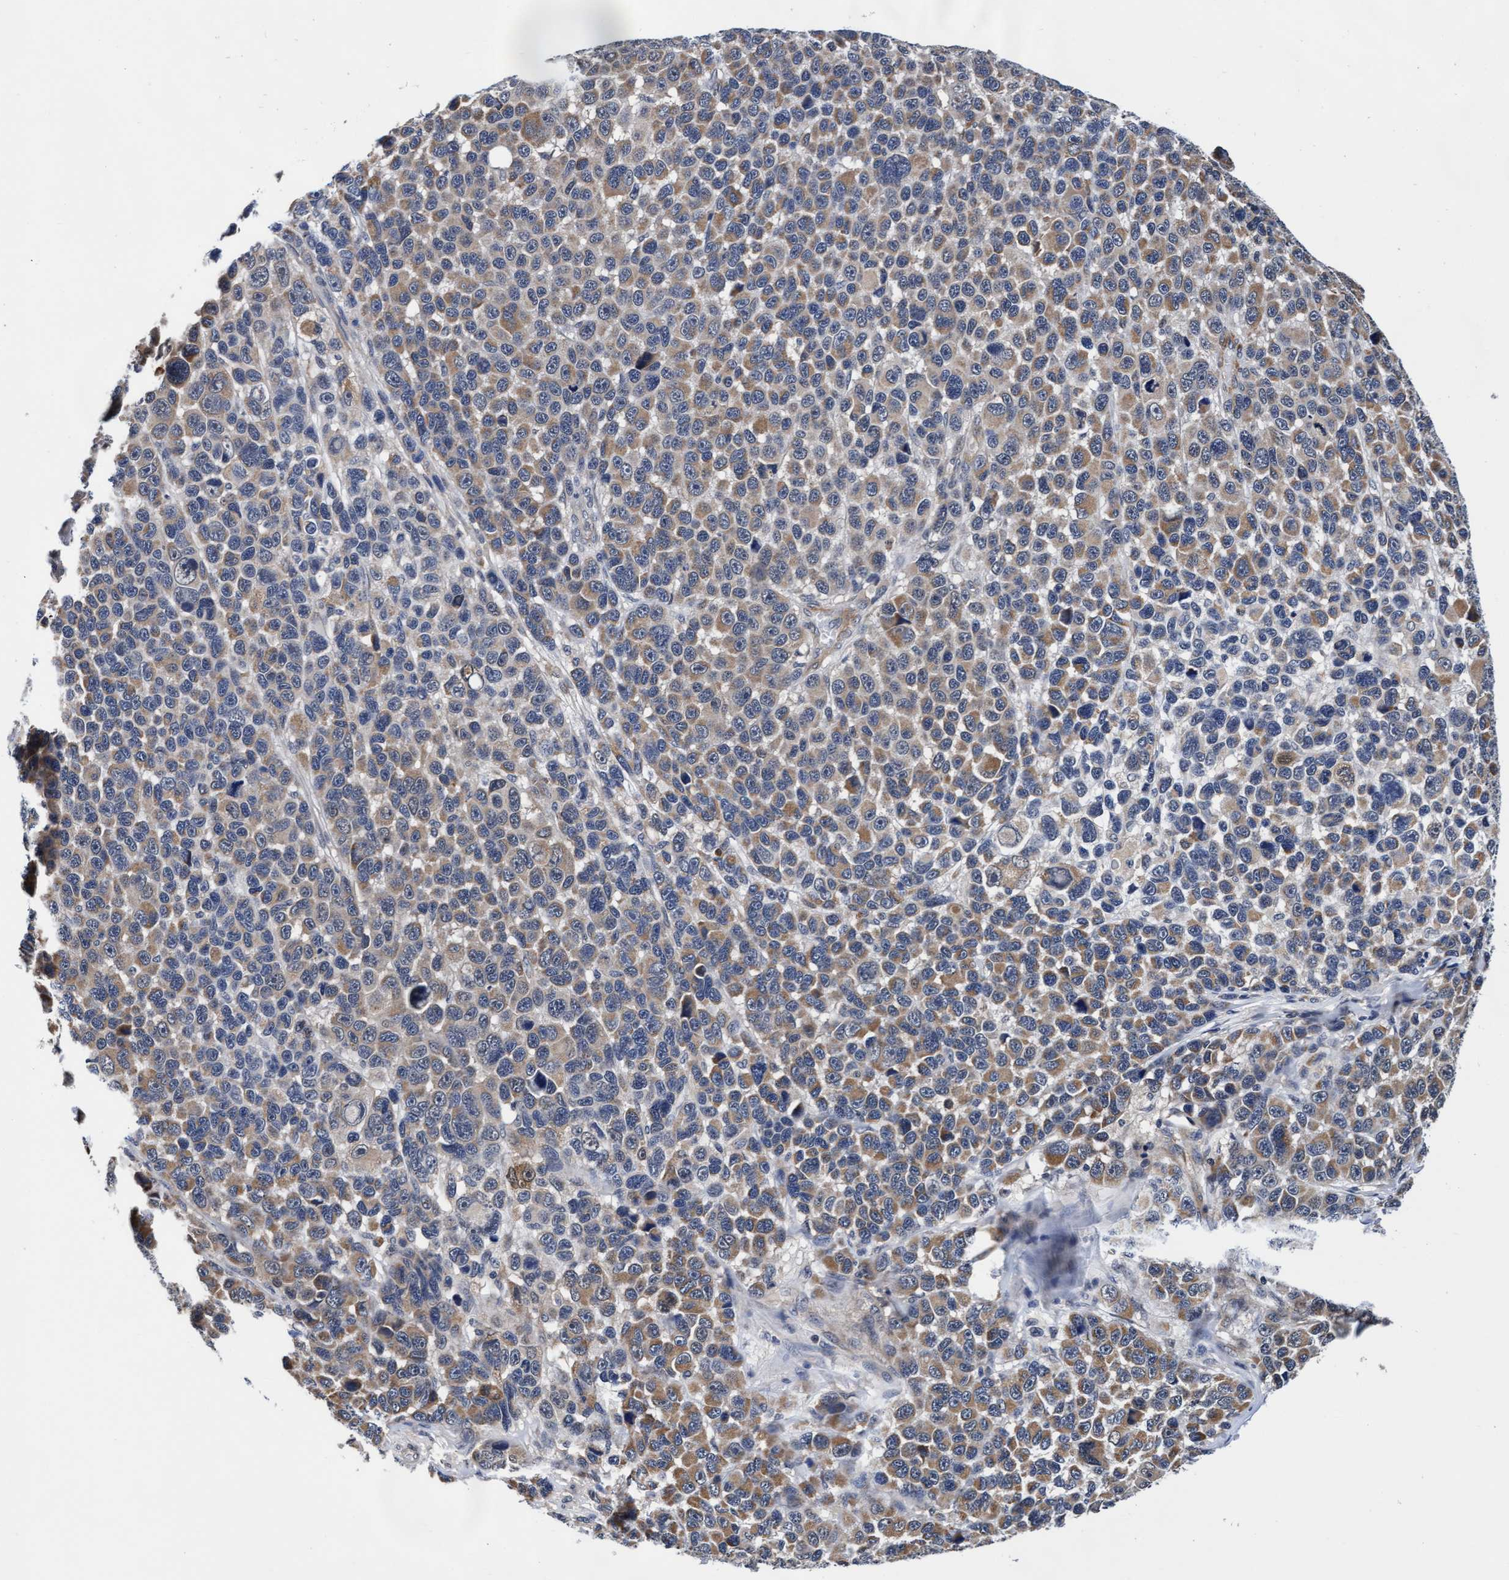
{"staining": {"intensity": "moderate", "quantity": ">75%", "location": "cytoplasmic/membranous"}, "tissue": "melanoma", "cell_type": "Tumor cells", "image_type": "cancer", "snomed": [{"axis": "morphology", "description": "Malignant melanoma, NOS"}, {"axis": "topography", "description": "Skin"}], "caption": "High-power microscopy captured an IHC histopathology image of melanoma, revealing moderate cytoplasmic/membranous staining in about >75% of tumor cells.", "gene": "EFCAB13", "patient": {"sex": "male", "age": 53}}